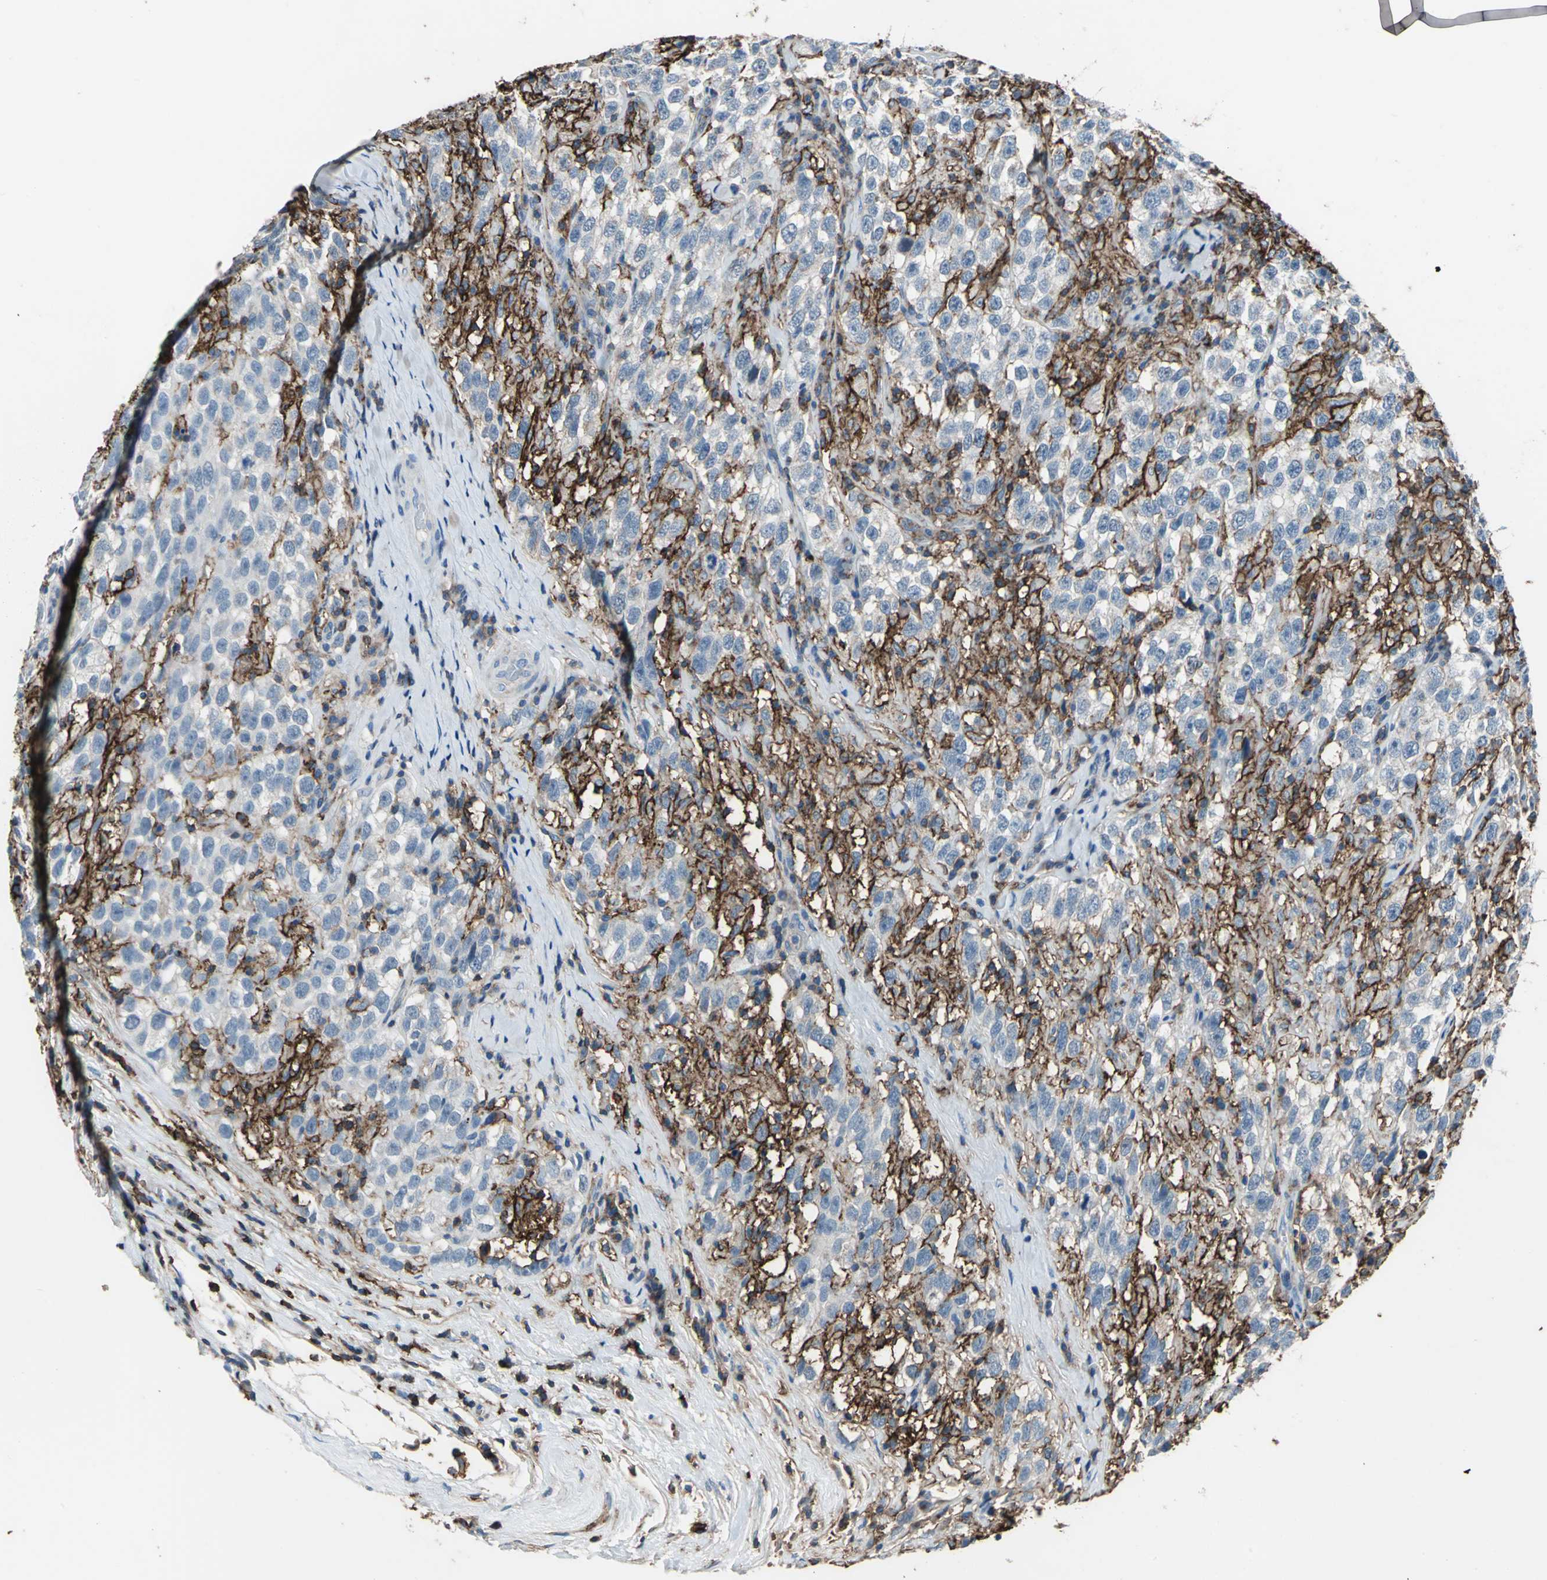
{"staining": {"intensity": "strong", "quantity": "25%-75%", "location": "cytoplasmic/membranous"}, "tissue": "testis cancer", "cell_type": "Tumor cells", "image_type": "cancer", "snomed": [{"axis": "morphology", "description": "Seminoma, NOS"}, {"axis": "topography", "description": "Testis"}], "caption": "This micrograph demonstrates testis cancer stained with immunohistochemistry (IHC) to label a protein in brown. The cytoplasmic/membranous of tumor cells show strong positivity for the protein. Nuclei are counter-stained blue.", "gene": "CD44", "patient": {"sex": "male", "age": 41}}